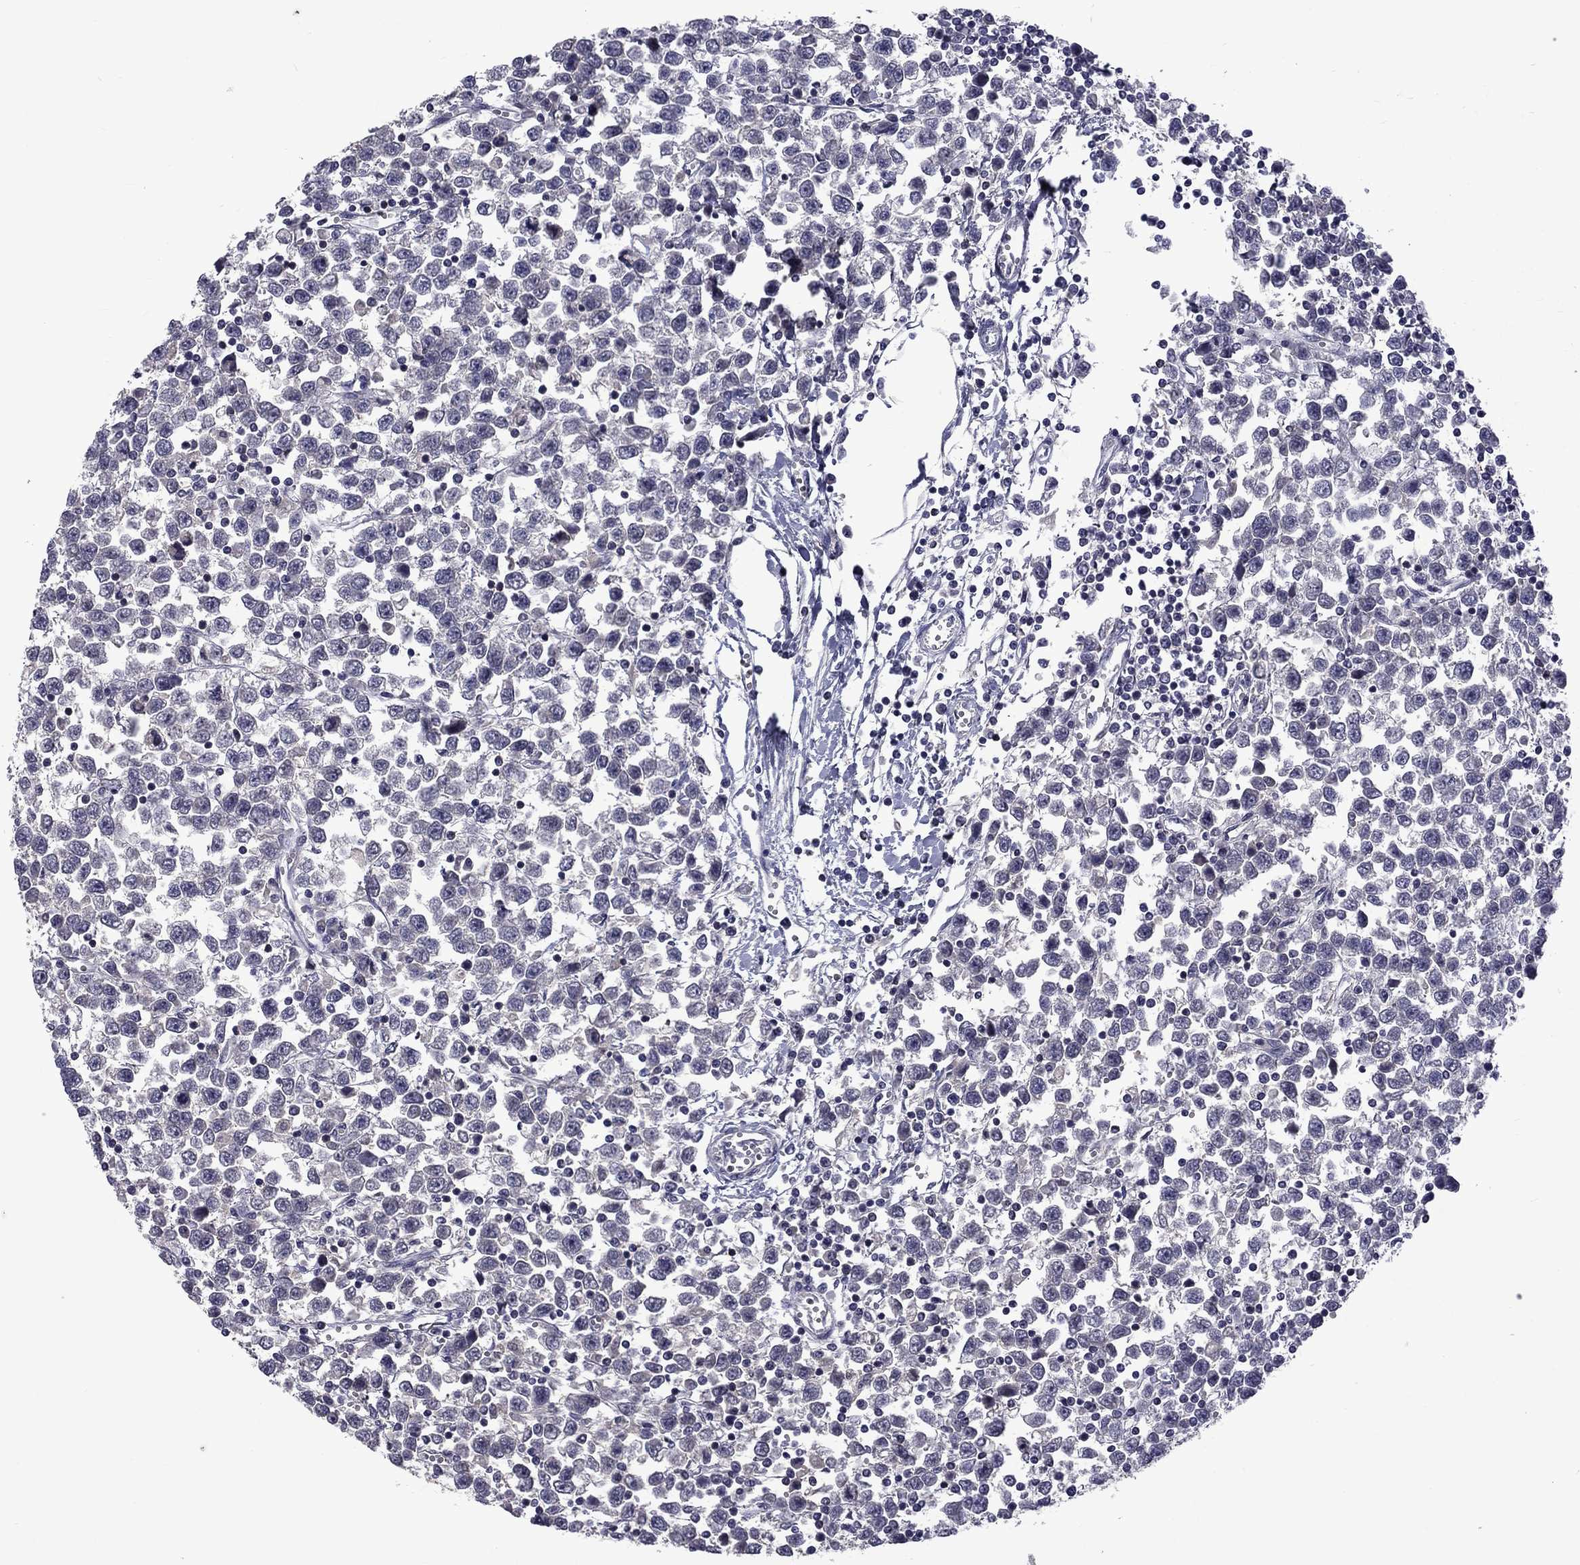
{"staining": {"intensity": "negative", "quantity": "none", "location": "none"}, "tissue": "testis cancer", "cell_type": "Tumor cells", "image_type": "cancer", "snomed": [{"axis": "morphology", "description": "Seminoma, NOS"}, {"axis": "topography", "description": "Testis"}], "caption": "Testis cancer (seminoma) stained for a protein using immunohistochemistry (IHC) demonstrates no staining tumor cells.", "gene": "SNTA1", "patient": {"sex": "male", "age": 34}}